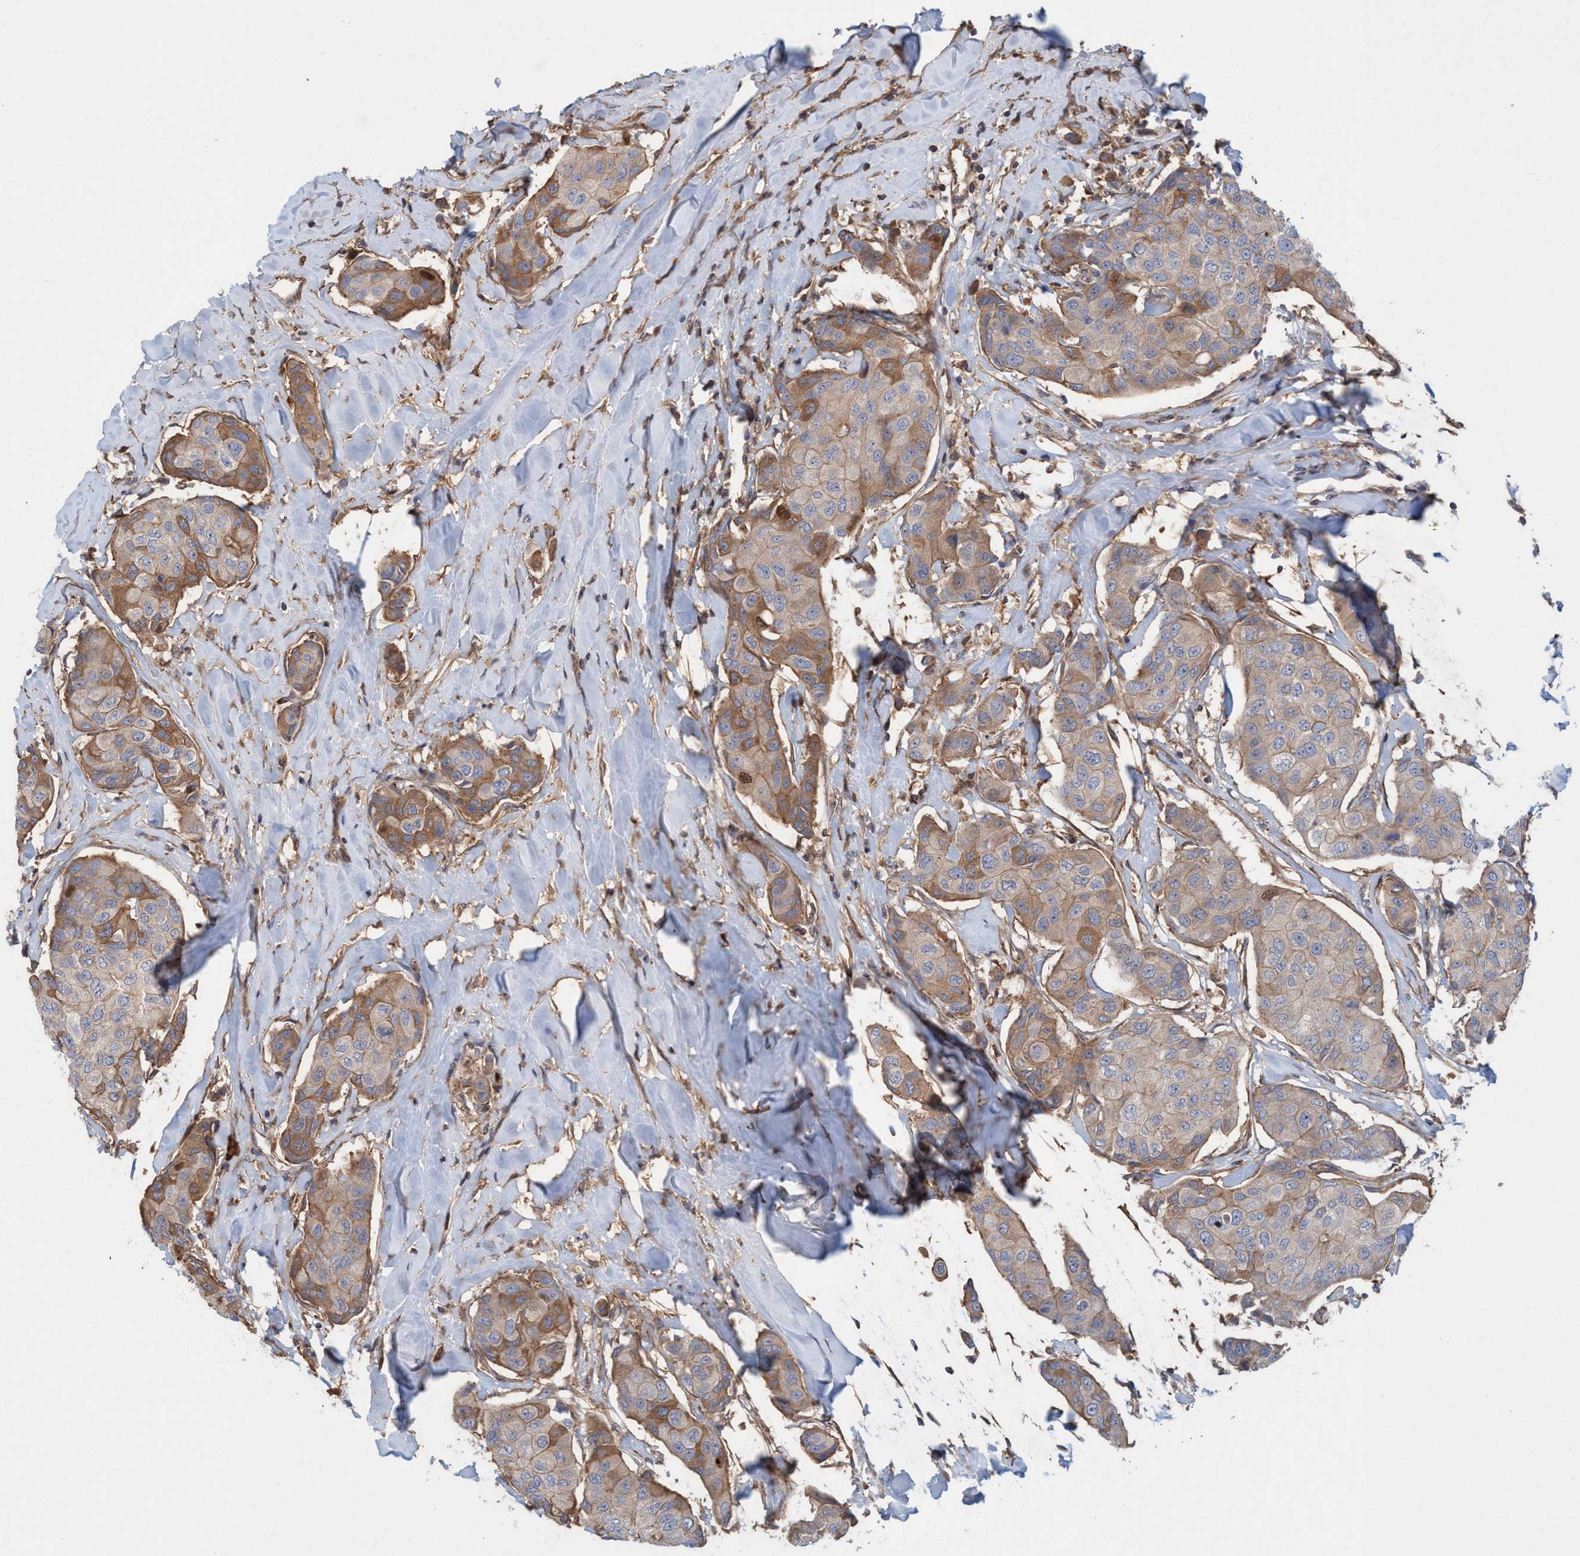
{"staining": {"intensity": "moderate", "quantity": "<25%", "location": "cytoplasmic/membranous"}, "tissue": "breast cancer", "cell_type": "Tumor cells", "image_type": "cancer", "snomed": [{"axis": "morphology", "description": "Duct carcinoma"}, {"axis": "topography", "description": "Breast"}], "caption": "Immunohistochemical staining of human breast cancer (intraductal carcinoma) exhibits low levels of moderate cytoplasmic/membranous protein expression in approximately <25% of tumor cells. The protein is shown in brown color, while the nuclei are stained blue.", "gene": "SPECC1", "patient": {"sex": "female", "age": 80}}